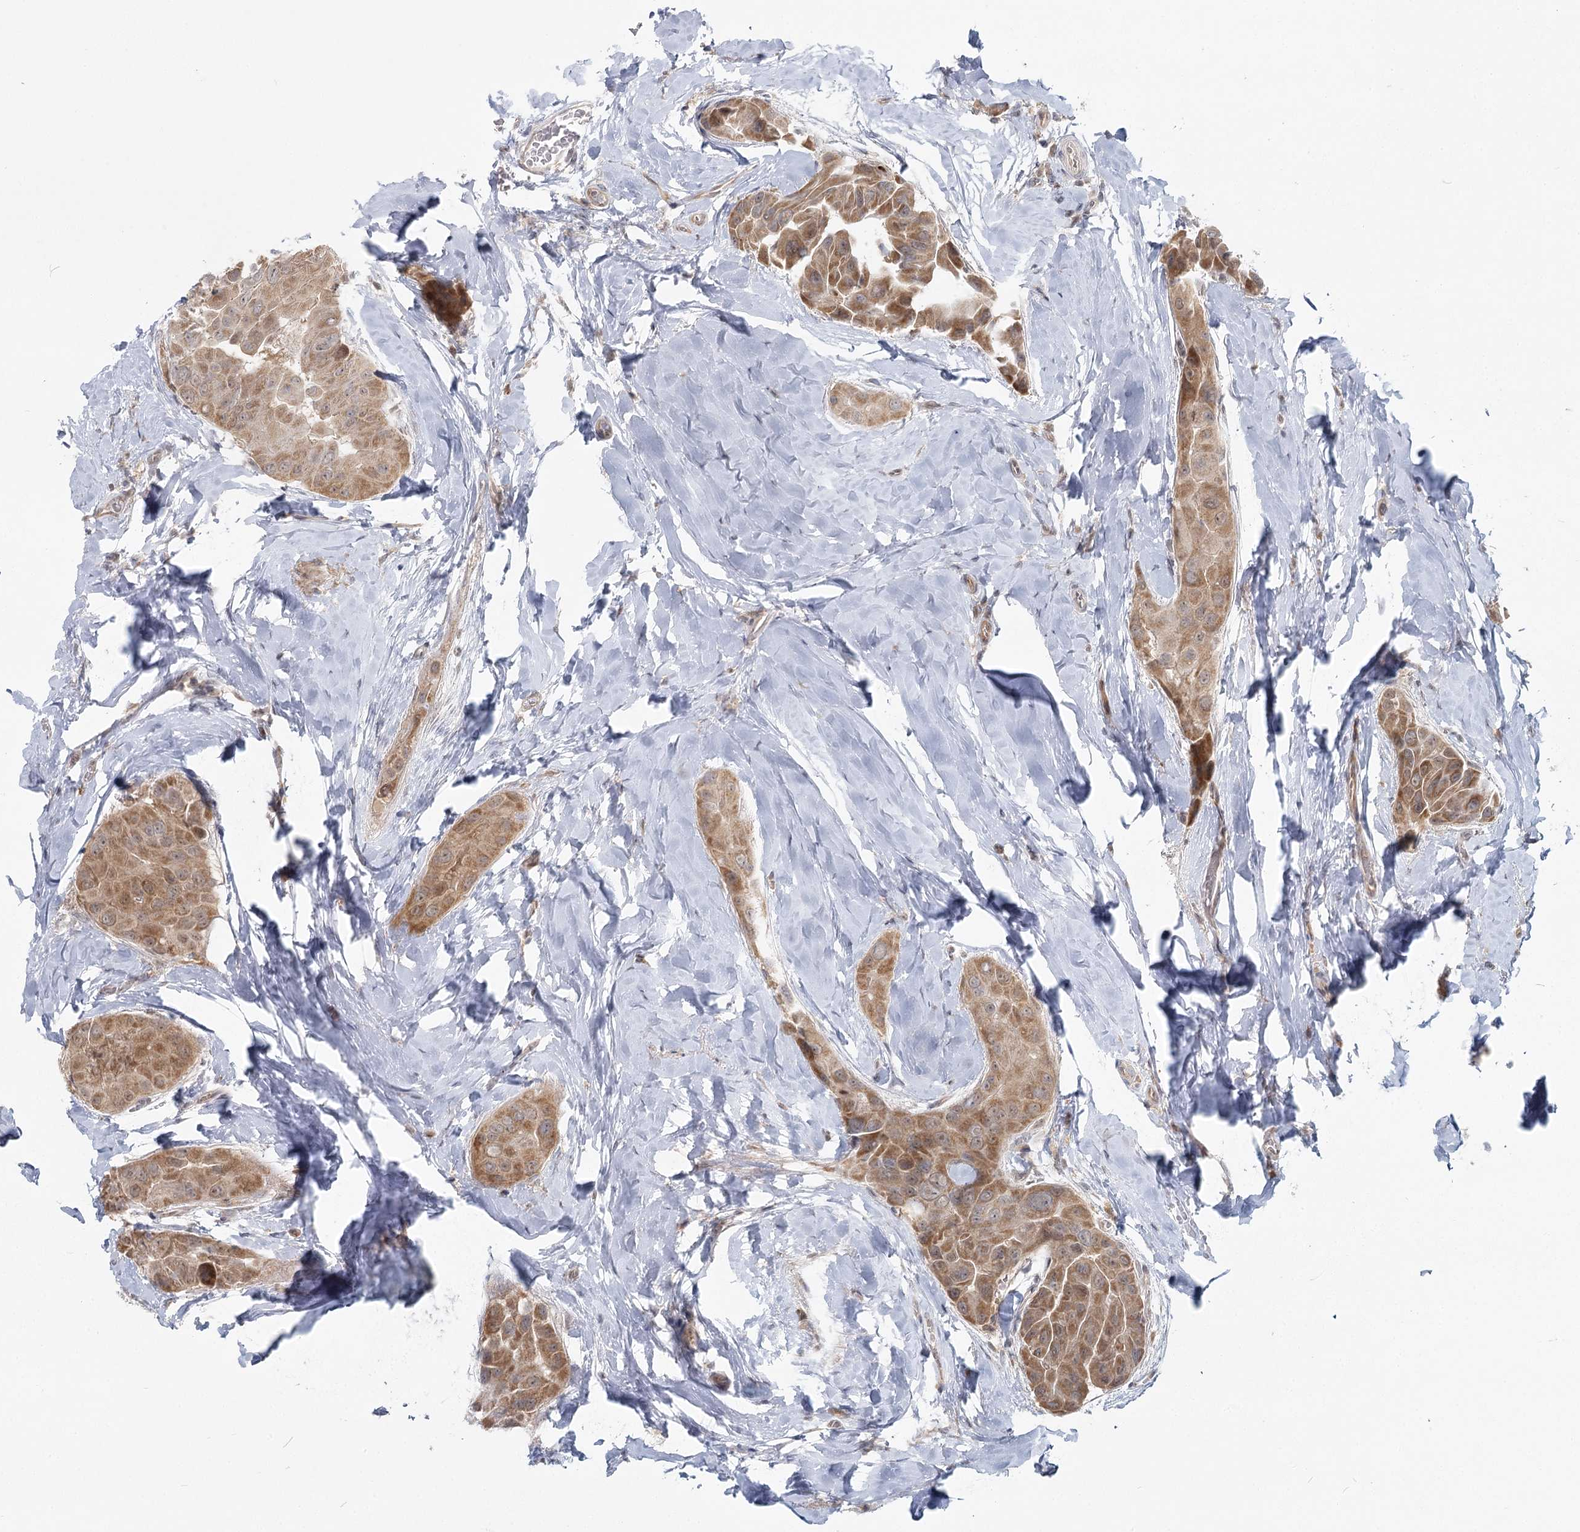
{"staining": {"intensity": "moderate", "quantity": ">75%", "location": "cytoplasmic/membranous"}, "tissue": "thyroid cancer", "cell_type": "Tumor cells", "image_type": "cancer", "snomed": [{"axis": "morphology", "description": "Papillary adenocarcinoma, NOS"}, {"axis": "topography", "description": "Thyroid gland"}], "caption": "Immunohistochemical staining of papillary adenocarcinoma (thyroid) displays medium levels of moderate cytoplasmic/membranous protein expression in about >75% of tumor cells.", "gene": "THNSL1", "patient": {"sex": "male", "age": 33}}